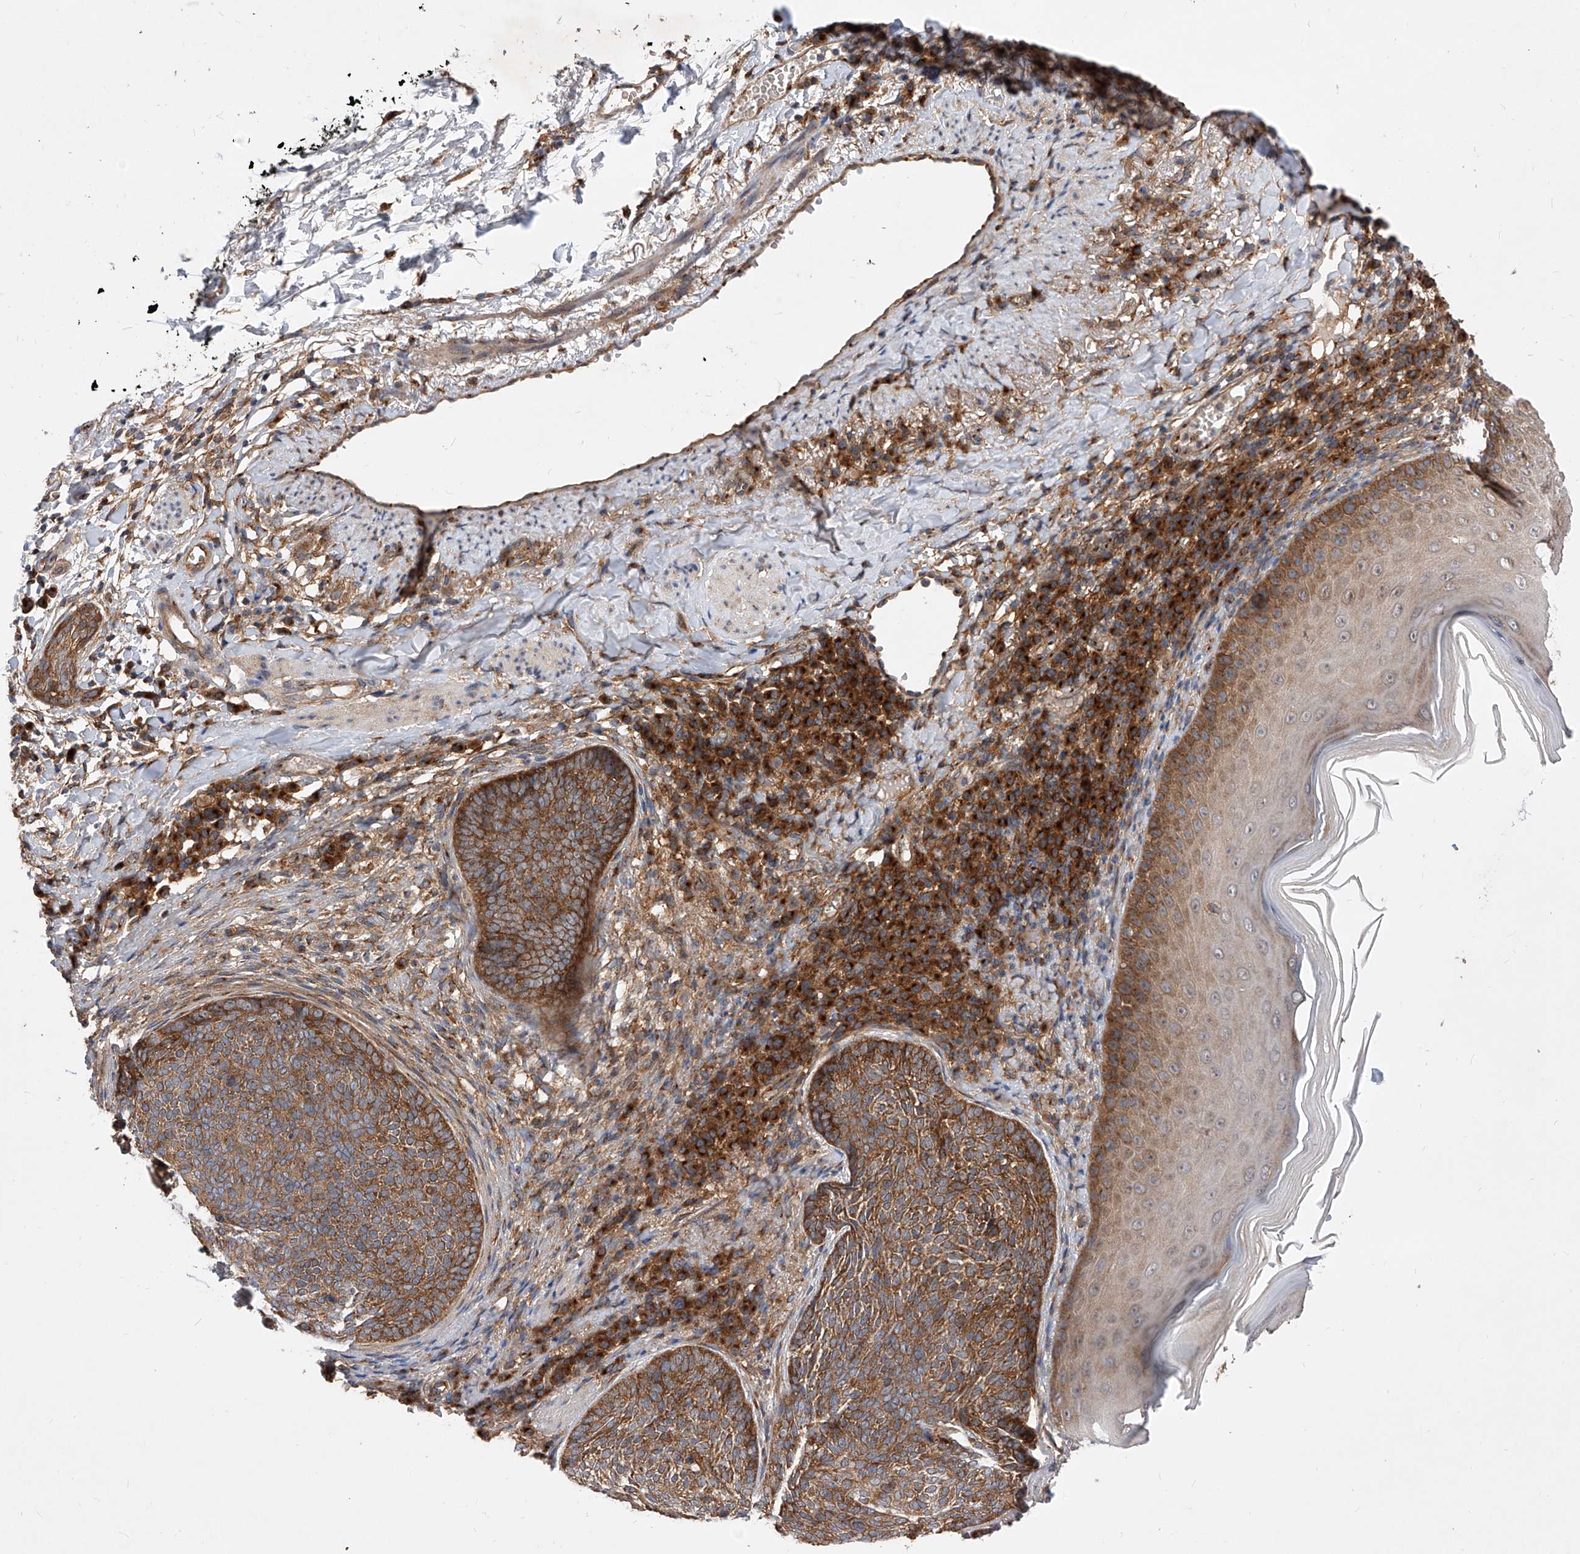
{"staining": {"intensity": "strong", "quantity": ">75%", "location": "cytoplasmic/membranous"}, "tissue": "skin cancer", "cell_type": "Tumor cells", "image_type": "cancer", "snomed": [{"axis": "morphology", "description": "Basal cell carcinoma"}, {"axis": "topography", "description": "Skin"}], "caption": "DAB (3,3'-diaminobenzidine) immunohistochemical staining of human skin cancer reveals strong cytoplasmic/membranous protein staining in approximately >75% of tumor cells. (IHC, brightfield microscopy, high magnification).", "gene": "CFAP410", "patient": {"sex": "male", "age": 85}}